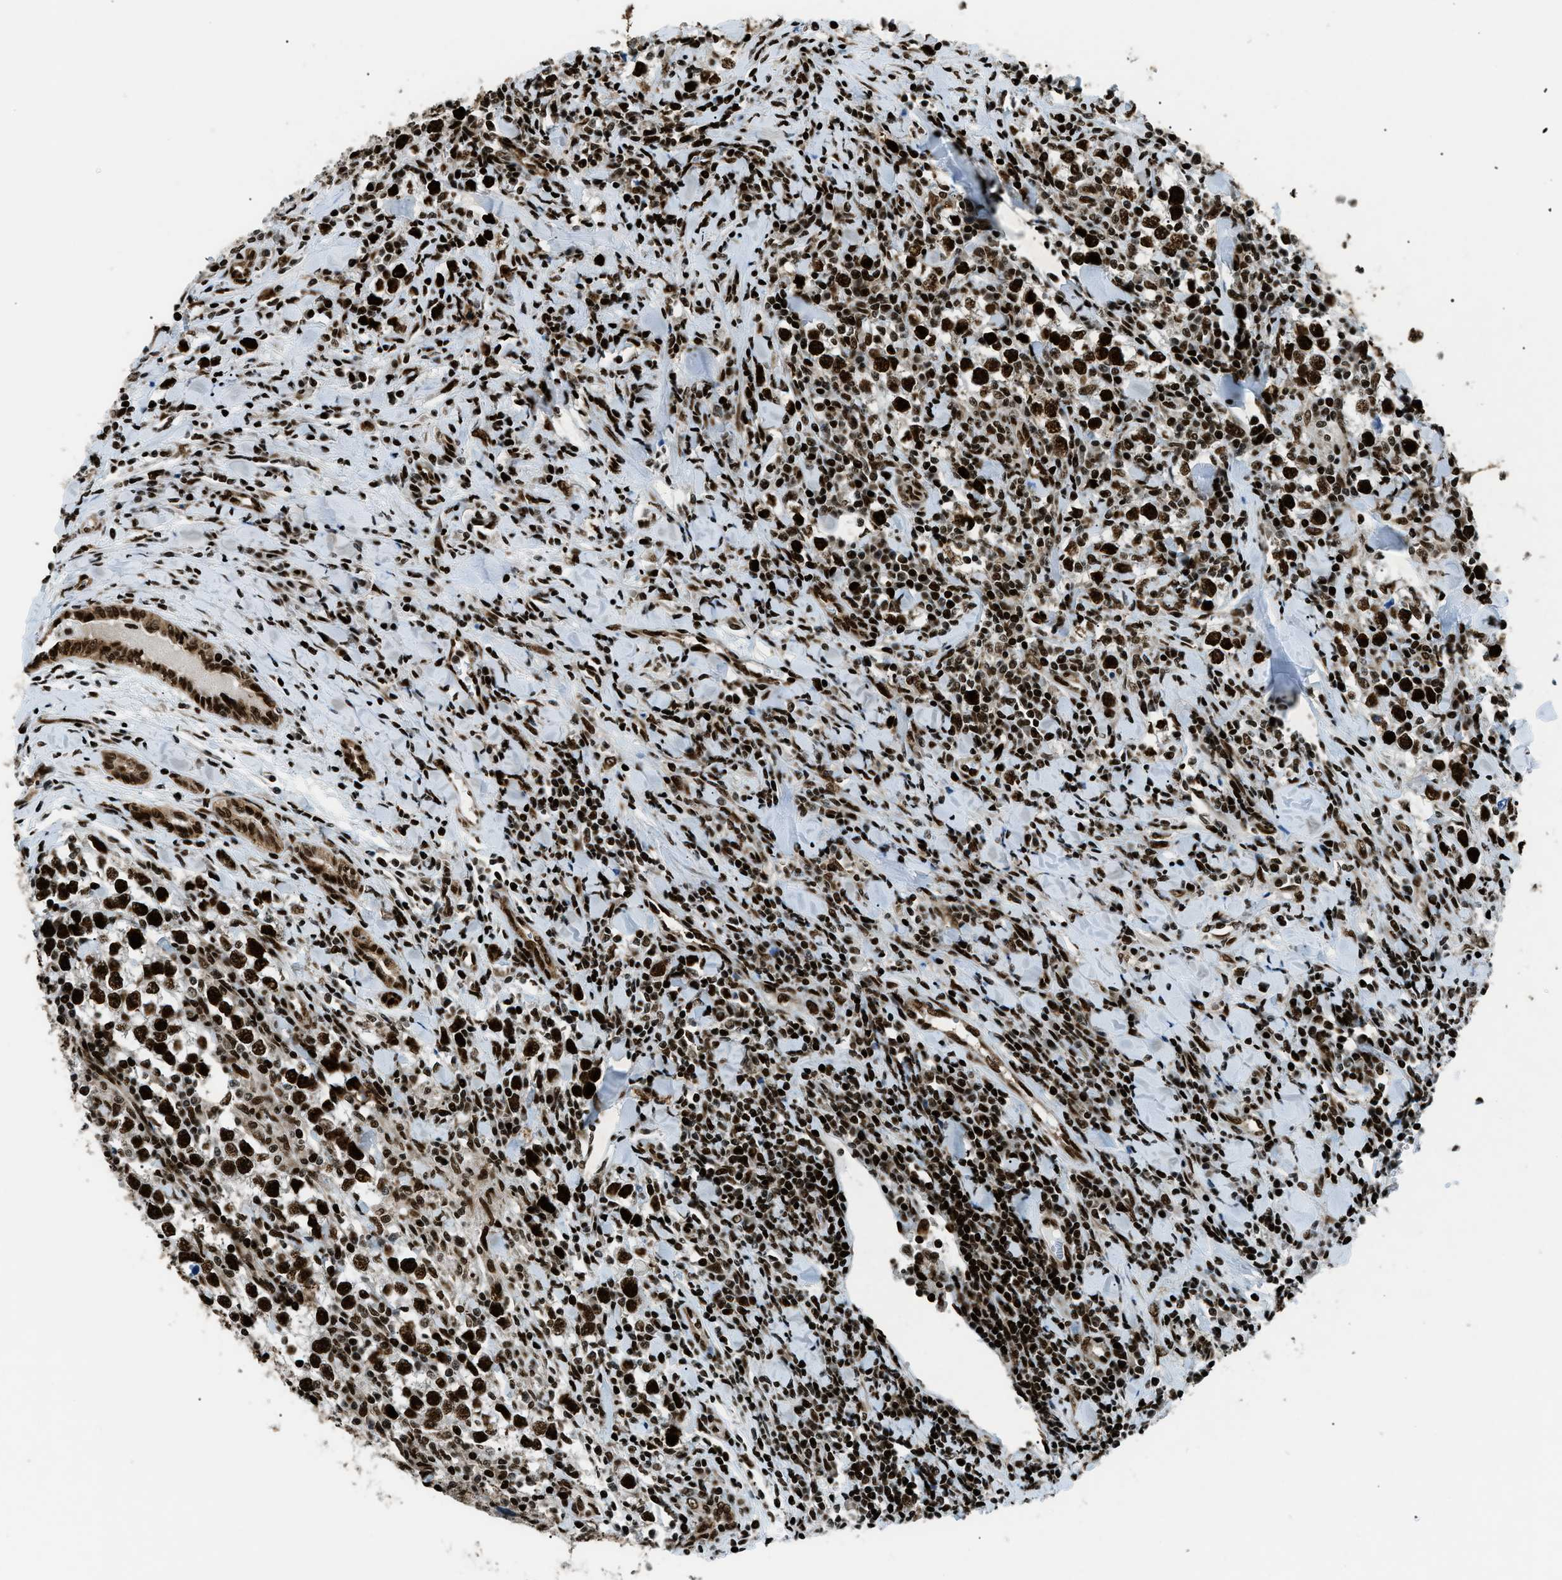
{"staining": {"intensity": "strong", "quantity": ">75%", "location": "nuclear"}, "tissue": "testis cancer", "cell_type": "Tumor cells", "image_type": "cancer", "snomed": [{"axis": "morphology", "description": "Seminoma, NOS"}, {"axis": "morphology", "description": "Carcinoma, Embryonal, NOS"}, {"axis": "topography", "description": "Testis"}], "caption": "Seminoma (testis) tissue displays strong nuclear staining in approximately >75% of tumor cells, visualized by immunohistochemistry.", "gene": "HNRNPK", "patient": {"sex": "male", "age": 36}}